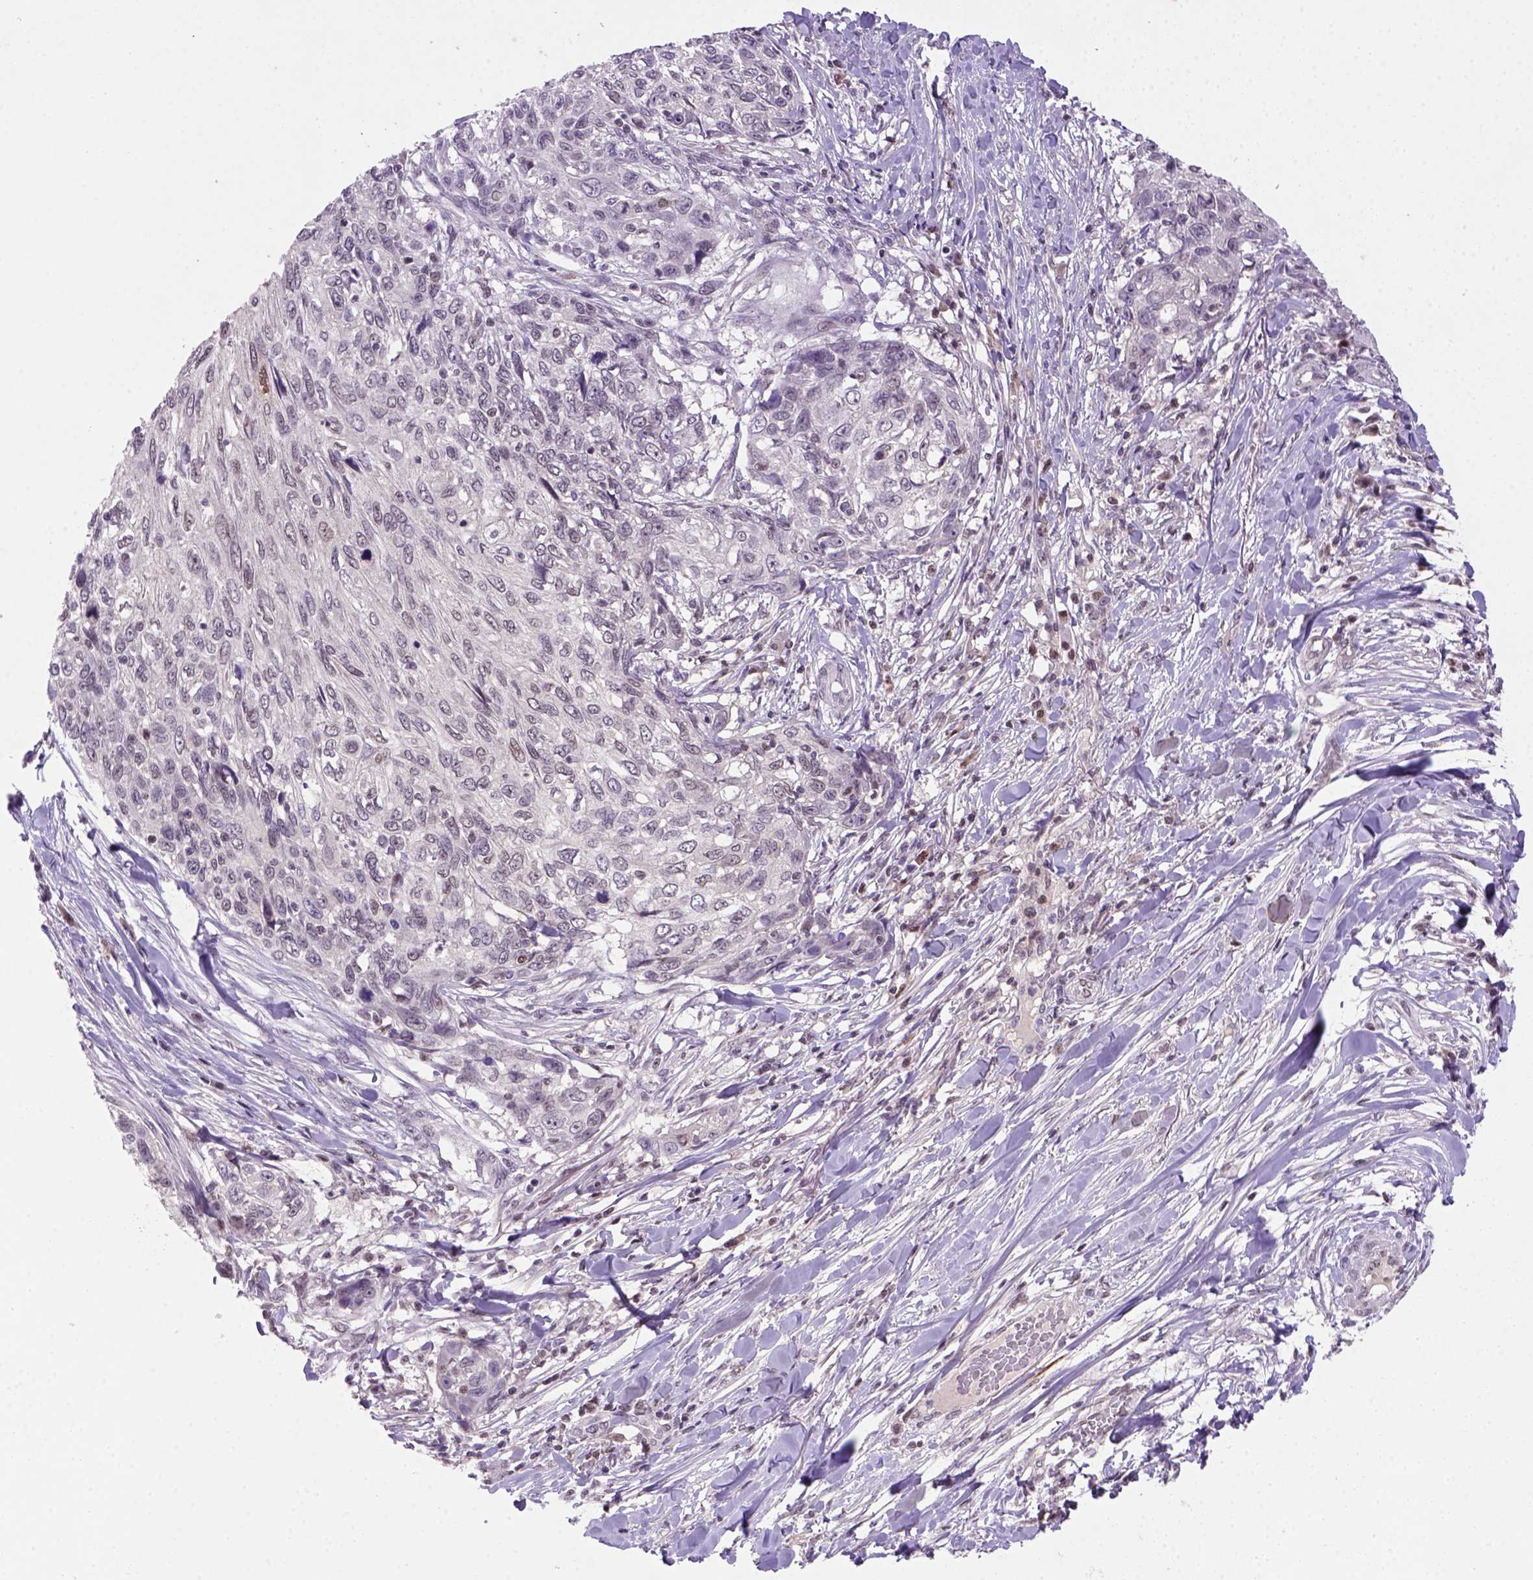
{"staining": {"intensity": "negative", "quantity": "none", "location": "none"}, "tissue": "skin cancer", "cell_type": "Tumor cells", "image_type": "cancer", "snomed": [{"axis": "morphology", "description": "Squamous cell carcinoma, NOS"}, {"axis": "topography", "description": "Skin"}], "caption": "Micrograph shows no significant protein positivity in tumor cells of skin cancer. (Stains: DAB immunohistochemistry with hematoxylin counter stain, Microscopy: brightfield microscopy at high magnification).", "gene": "MGMT", "patient": {"sex": "male", "age": 92}}